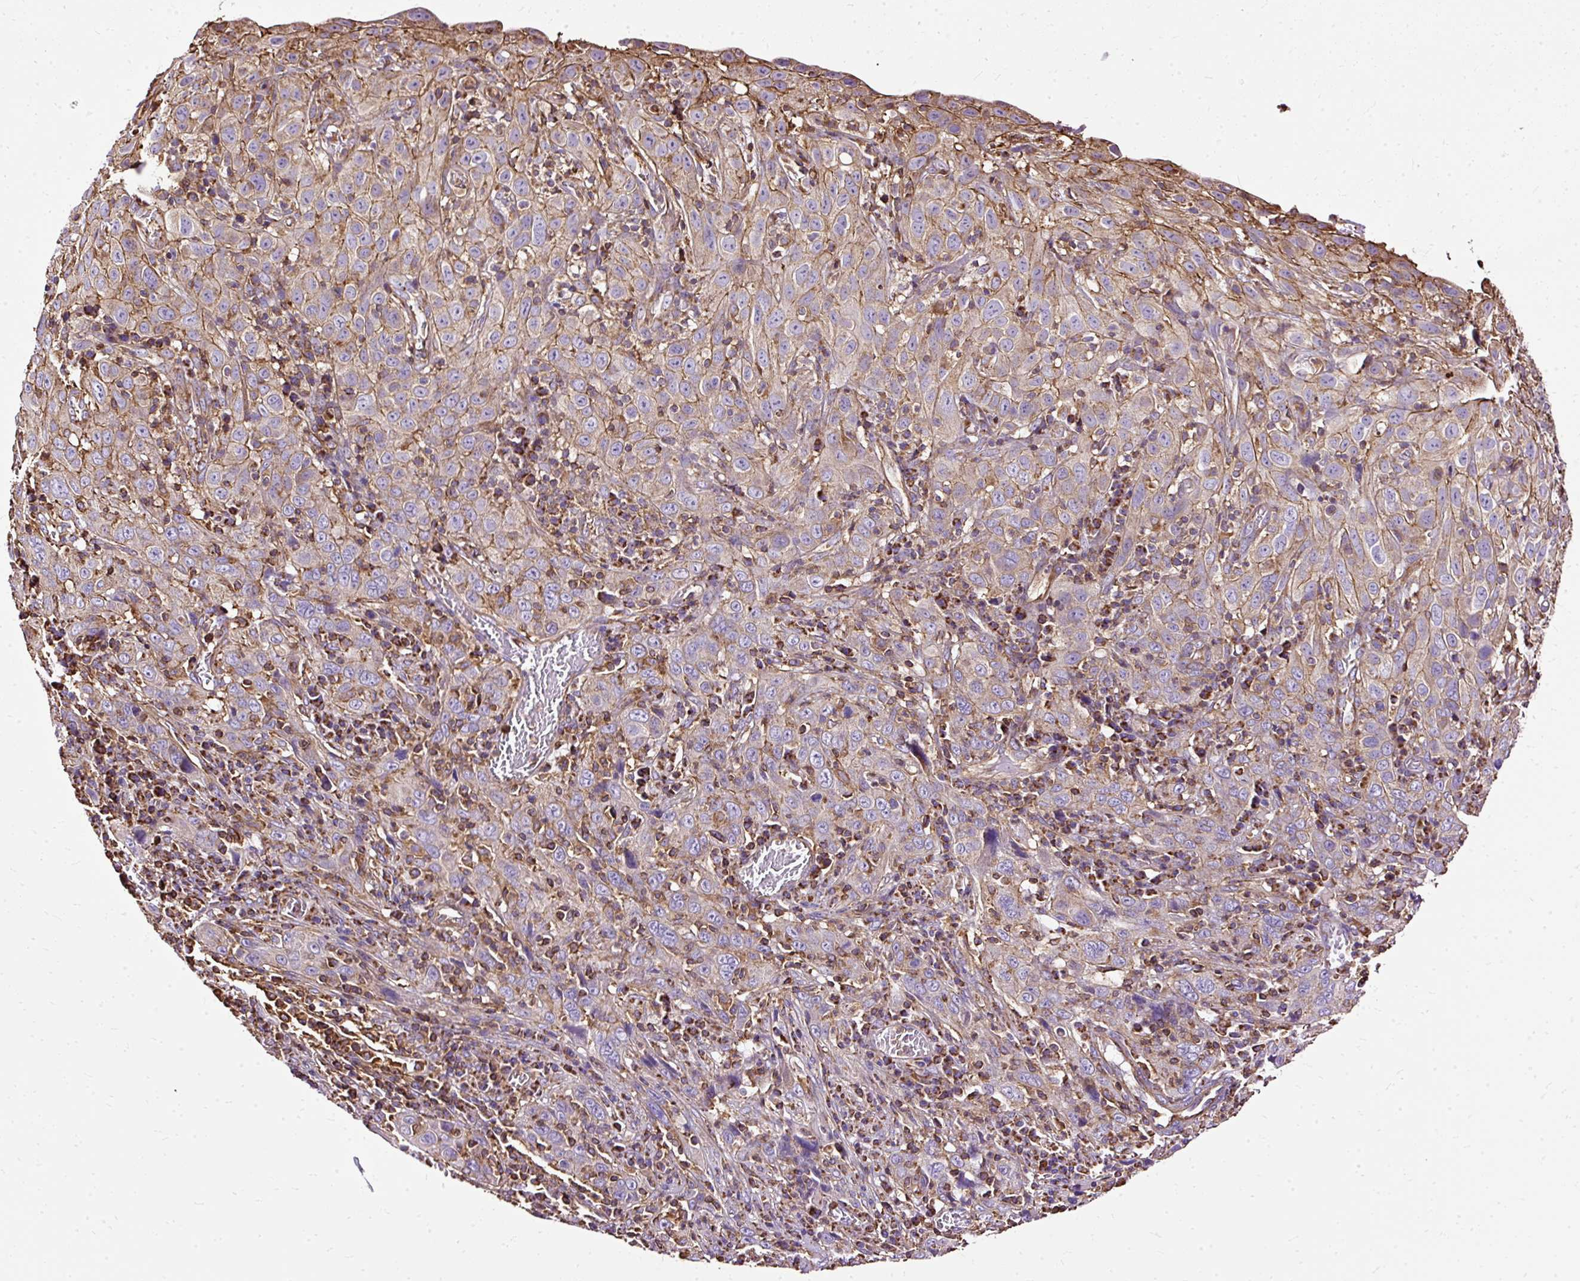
{"staining": {"intensity": "weak", "quantity": "25%-75%", "location": "cytoplasmic/membranous"}, "tissue": "cervical cancer", "cell_type": "Tumor cells", "image_type": "cancer", "snomed": [{"axis": "morphology", "description": "Squamous cell carcinoma, NOS"}, {"axis": "topography", "description": "Cervix"}], "caption": "Immunohistochemistry micrograph of neoplastic tissue: squamous cell carcinoma (cervical) stained using IHC shows low levels of weak protein expression localized specifically in the cytoplasmic/membranous of tumor cells, appearing as a cytoplasmic/membranous brown color.", "gene": "KLHL11", "patient": {"sex": "female", "age": 46}}